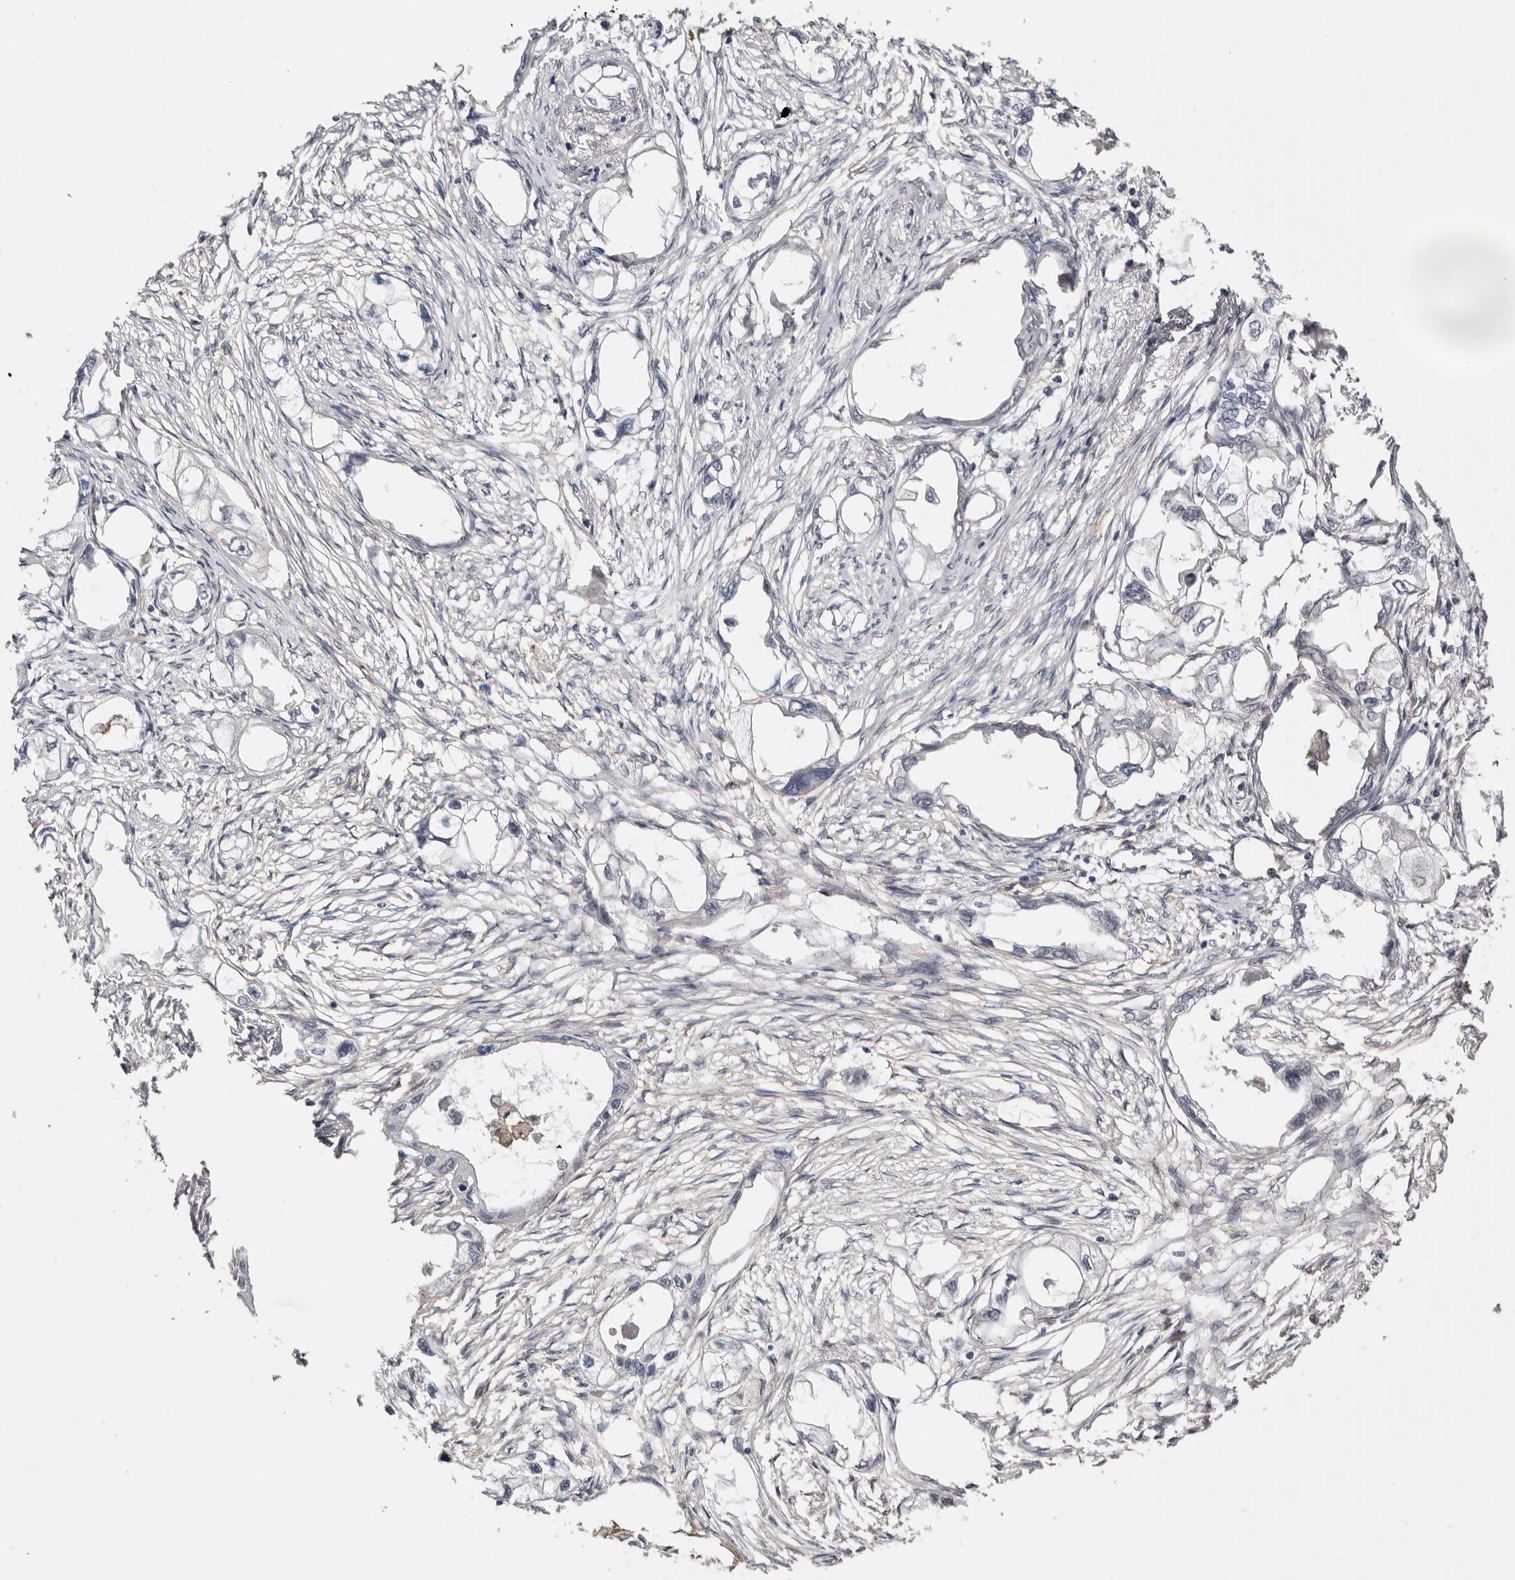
{"staining": {"intensity": "negative", "quantity": "none", "location": "none"}, "tissue": "endometrial cancer", "cell_type": "Tumor cells", "image_type": "cancer", "snomed": [{"axis": "morphology", "description": "Adenocarcinoma, NOS"}, {"axis": "morphology", "description": "Adenocarcinoma, metastatic, NOS"}, {"axis": "topography", "description": "Adipose tissue"}, {"axis": "topography", "description": "Endometrium"}], "caption": "Immunohistochemistry photomicrograph of endometrial adenocarcinoma stained for a protein (brown), which displays no positivity in tumor cells. (Stains: DAB immunohistochemistry (IHC) with hematoxylin counter stain, Microscopy: brightfield microscopy at high magnification).", "gene": "MSRB2", "patient": {"sex": "female", "age": 67}}